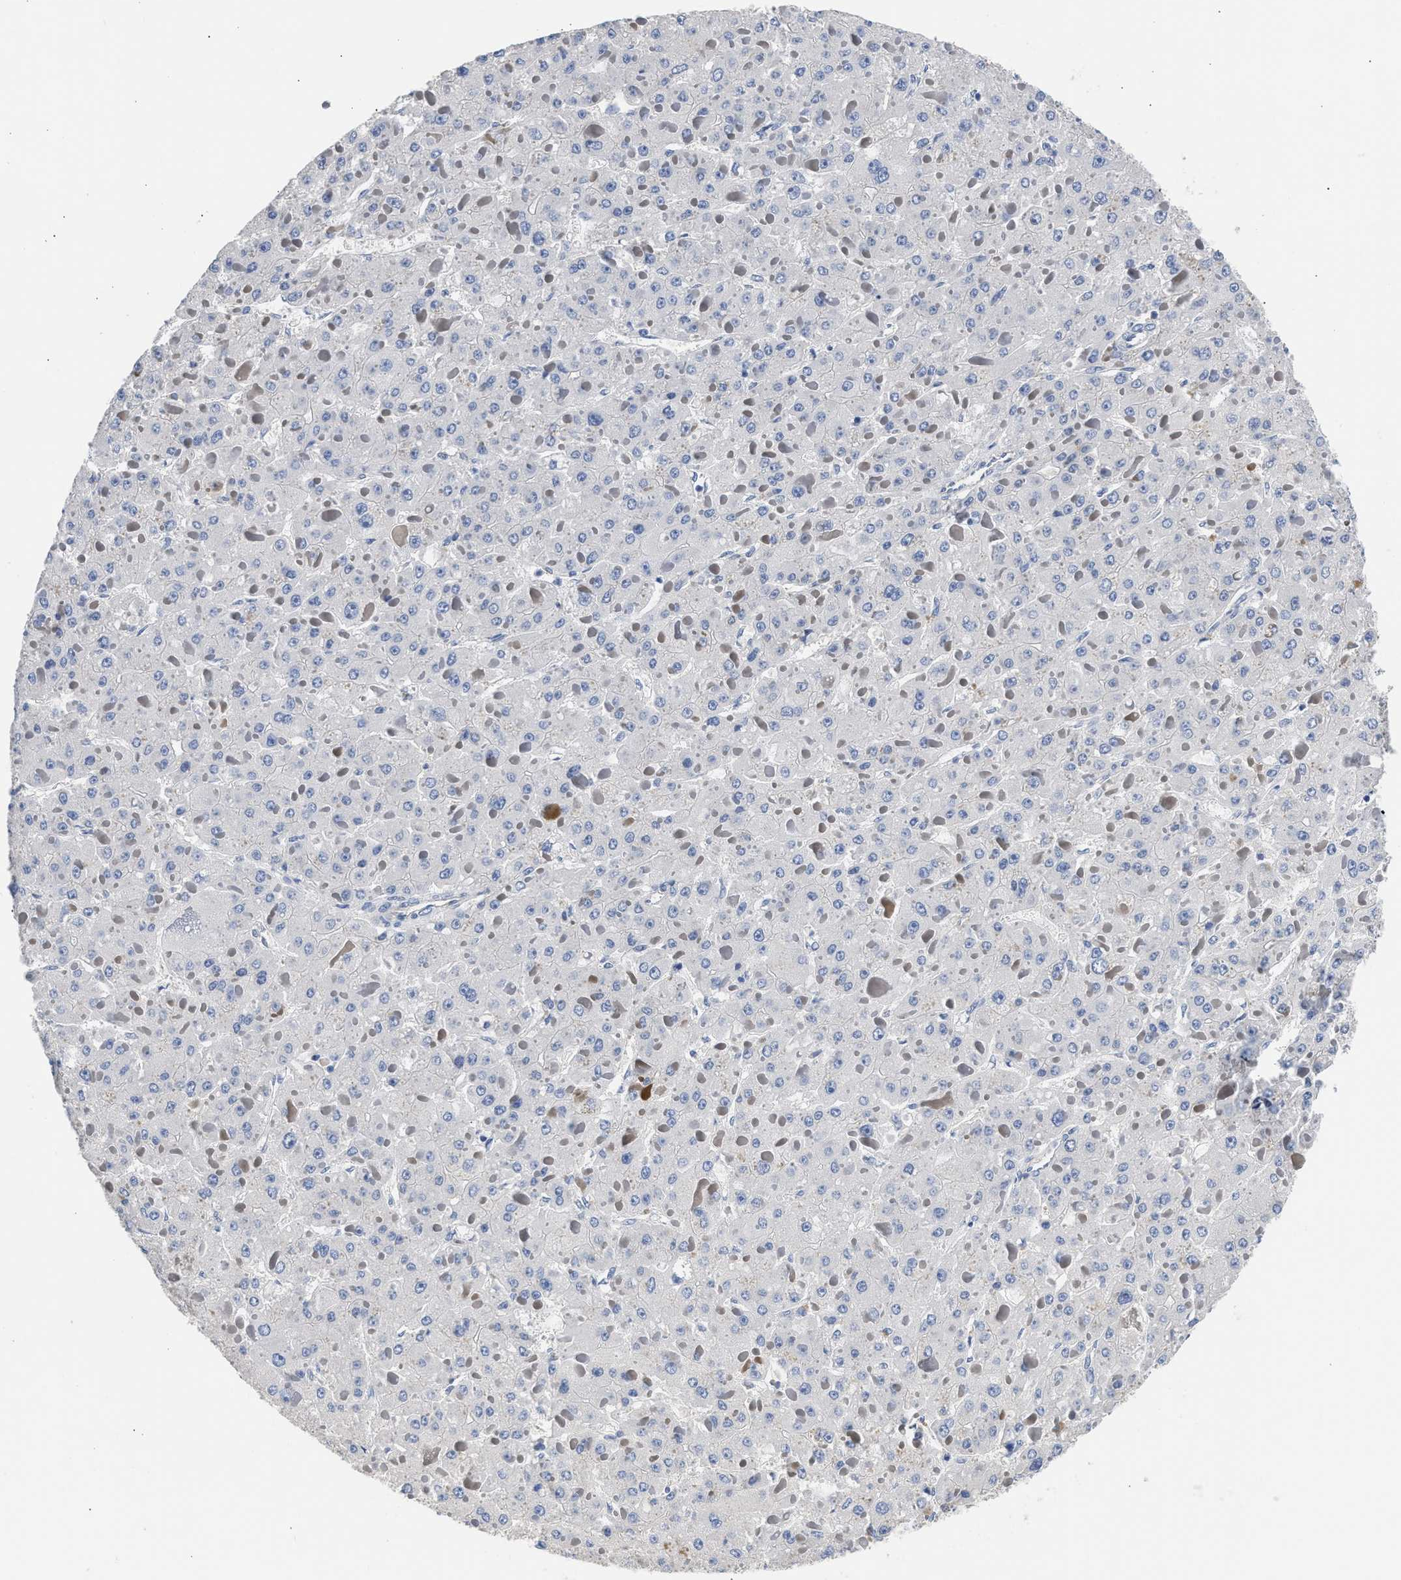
{"staining": {"intensity": "negative", "quantity": "none", "location": "none"}, "tissue": "liver cancer", "cell_type": "Tumor cells", "image_type": "cancer", "snomed": [{"axis": "morphology", "description": "Carcinoma, Hepatocellular, NOS"}, {"axis": "topography", "description": "Liver"}], "caption": "Immunohistochemical staining of liver cancer exhibits no significant expression in tumor cells. Nuclei are stained in blue.", "gene": "XPO5", "patient": {"sex": "female", "age": 73}}